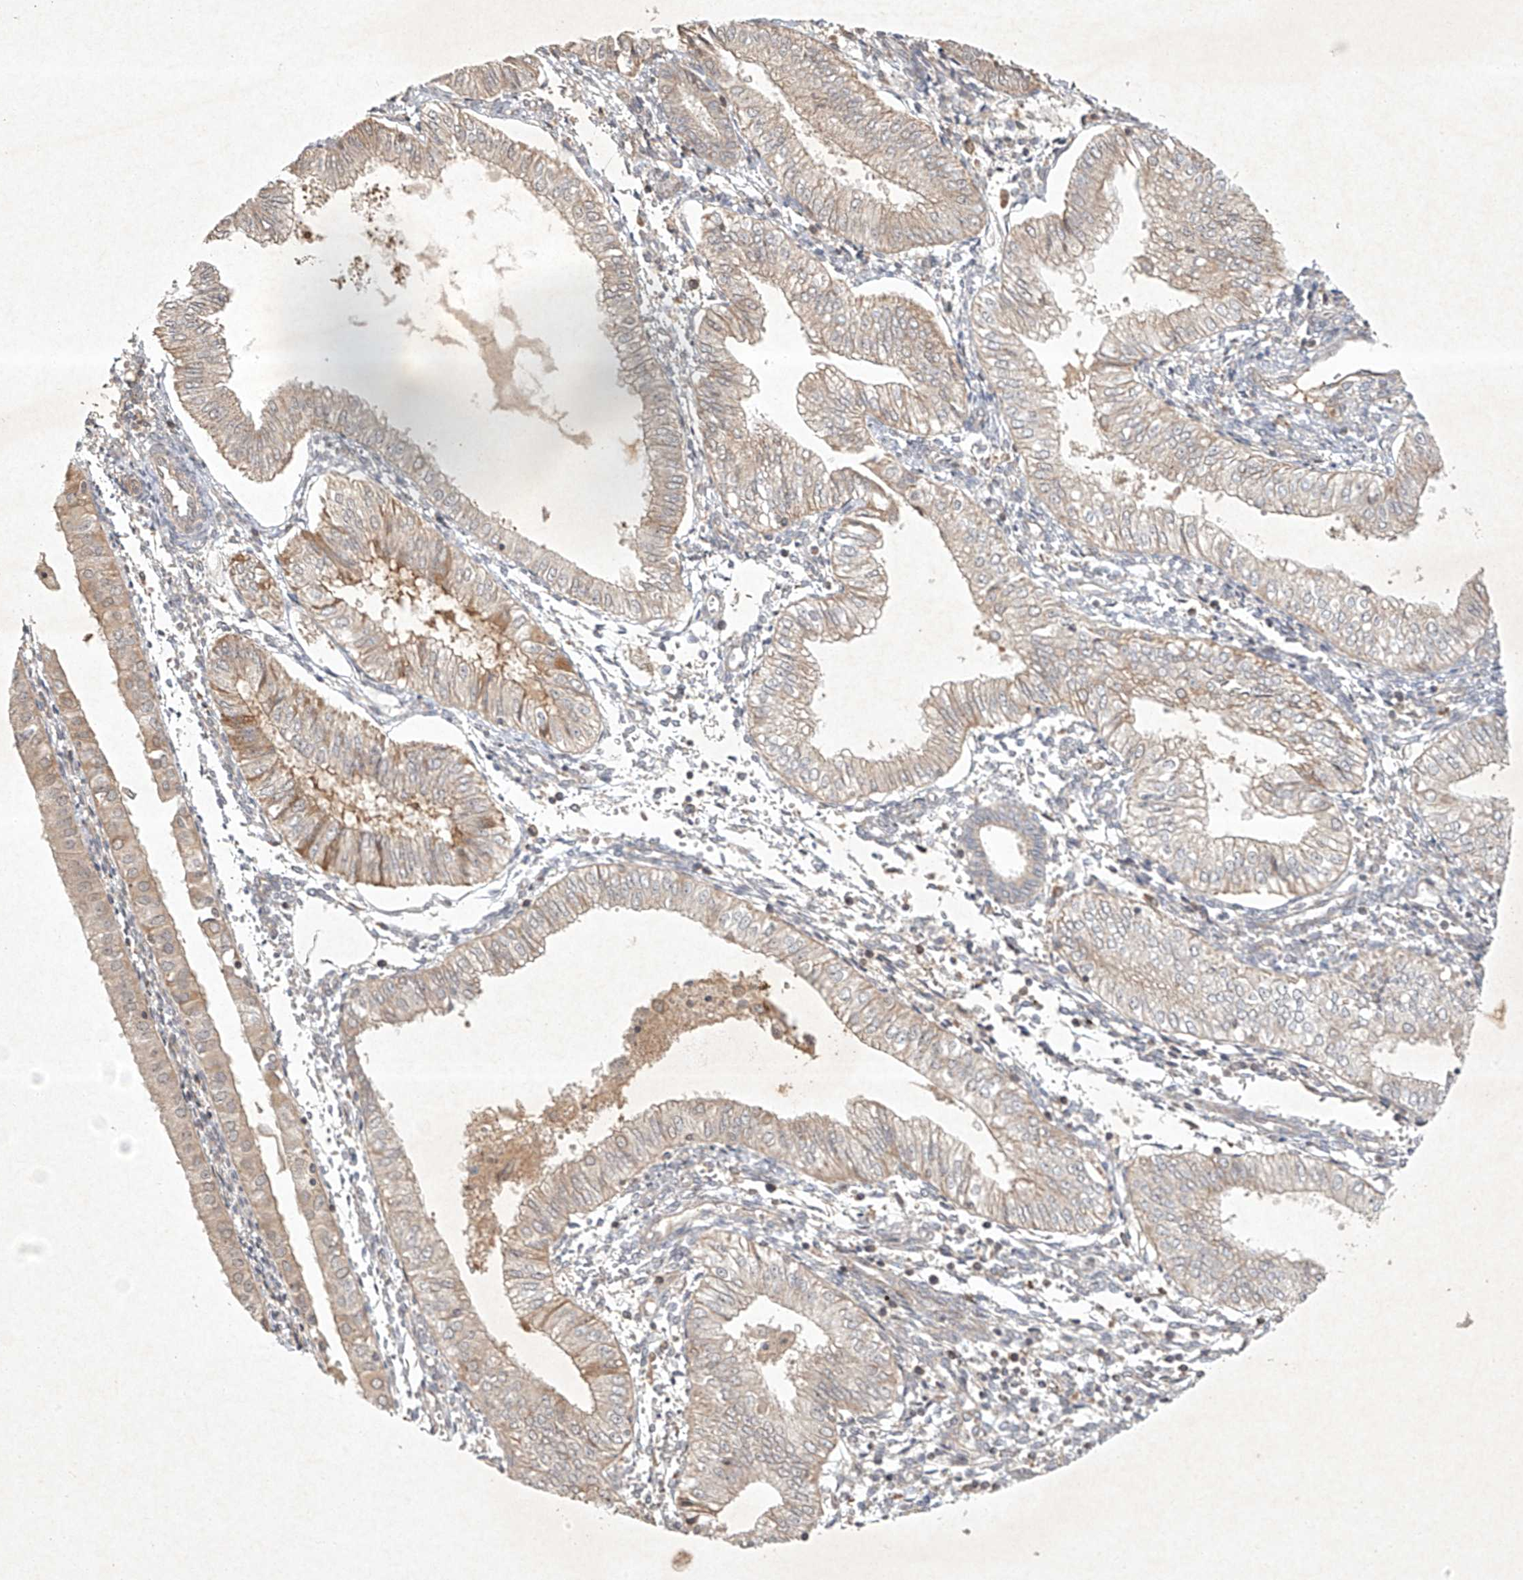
{"staining": {"intensity": "weak", "quantity": "25%-75%", "location": "cytoplasmic/membranous"}, "tissue": "endometrial cancer", "cell_type": "Tumor cells", "image_type": "cancer", "snomed": [{"axis": "morphology", "description": "Adenocarcinoma, NOS"}, {"axis": "topography", "description": "Endometrium"}], "caption": "Protein expression analysis of human endometrial cancer reveals weak cytoplasmic/membranous expression in about 25%-75% of tumor cells.", "gene": "BTRC", "patient": {"sex": "female", "age": 53}}